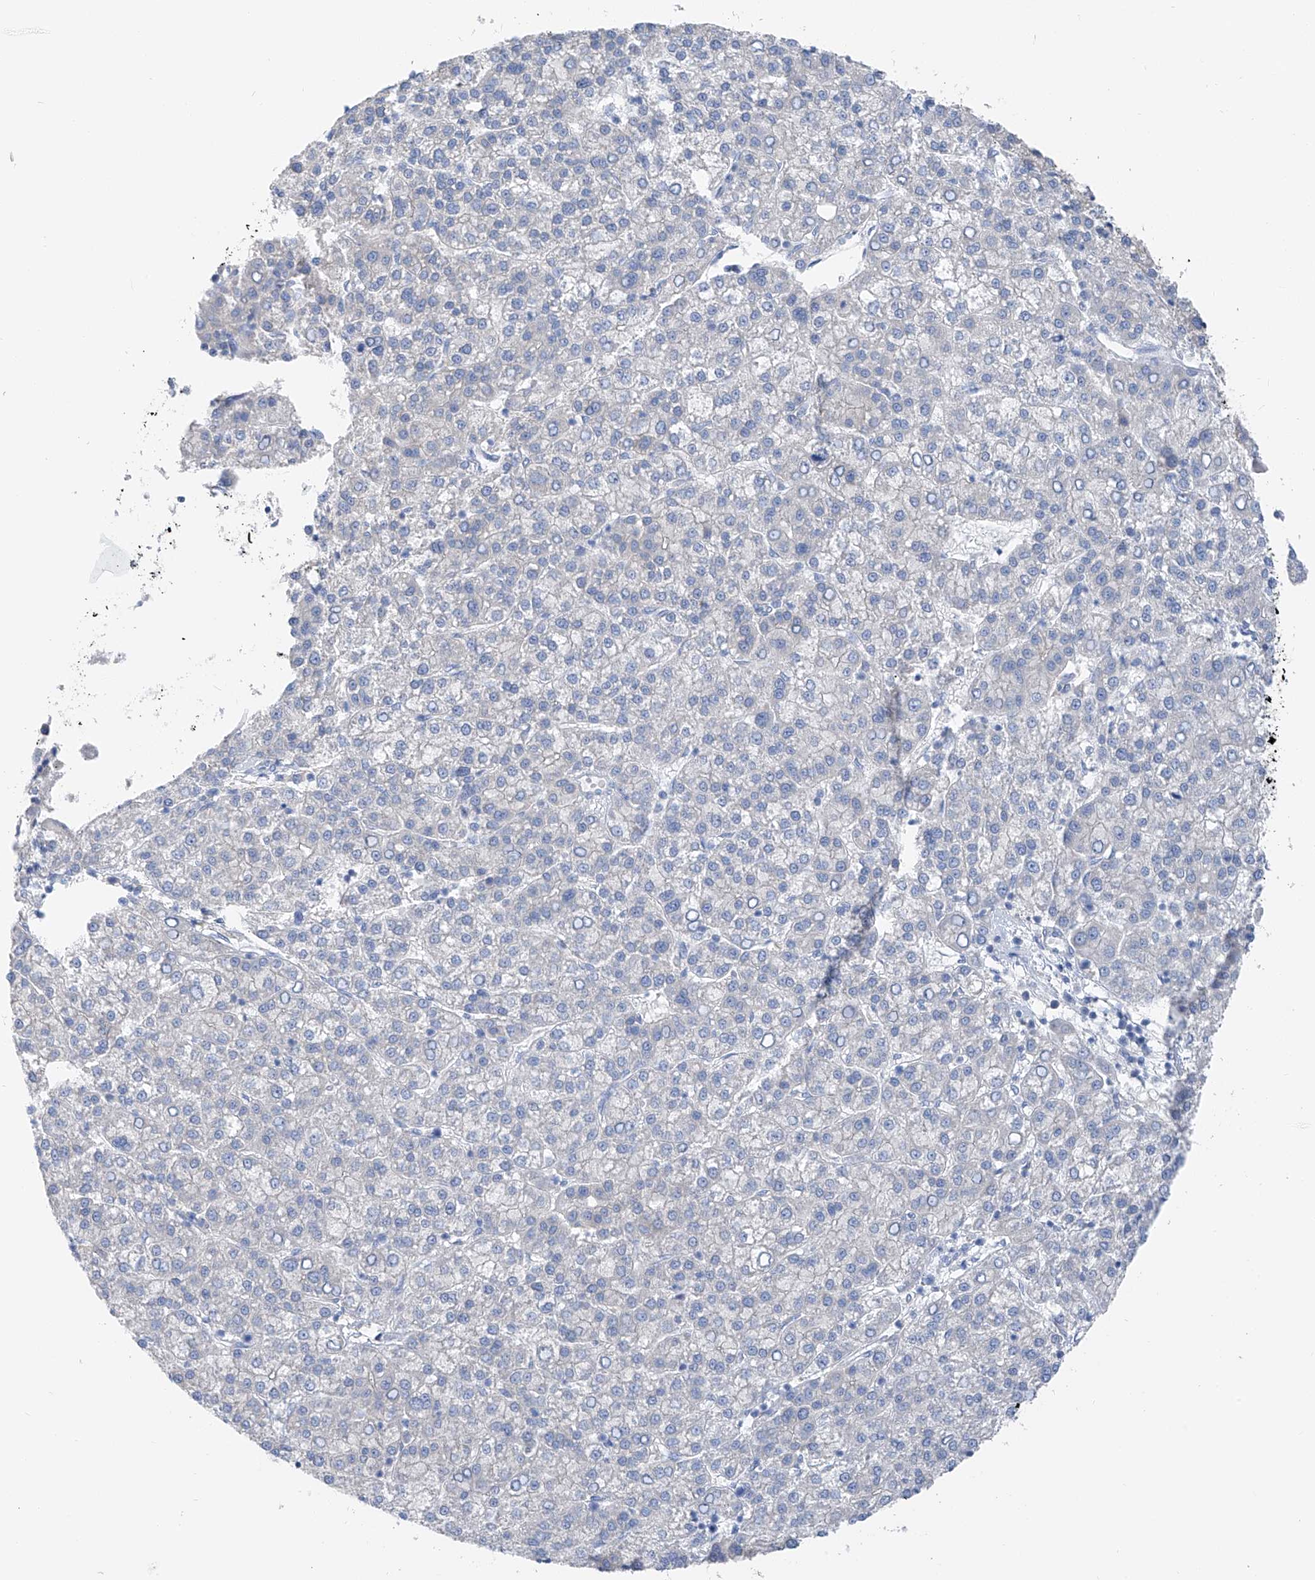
{"staining": {"intensity": "negative", "quantity": "none", "location": "none"}, "tissue": "liver cancer", "cell_type": "Tumor cells", "image_type": "cancer", "snomed": [{"axis": "morphology", "description": "Carcinoma, Hepatocellular, NOS"}, {"axis": "topography", "description": "Liver"}], "caption": "Hepatocellular carcinoma (liver) was stained to show a protein in brown. There is no significant positivity in tumor cells.", "gene": "POMGNT2", "patient": {"sex": "female", "age": 58}}